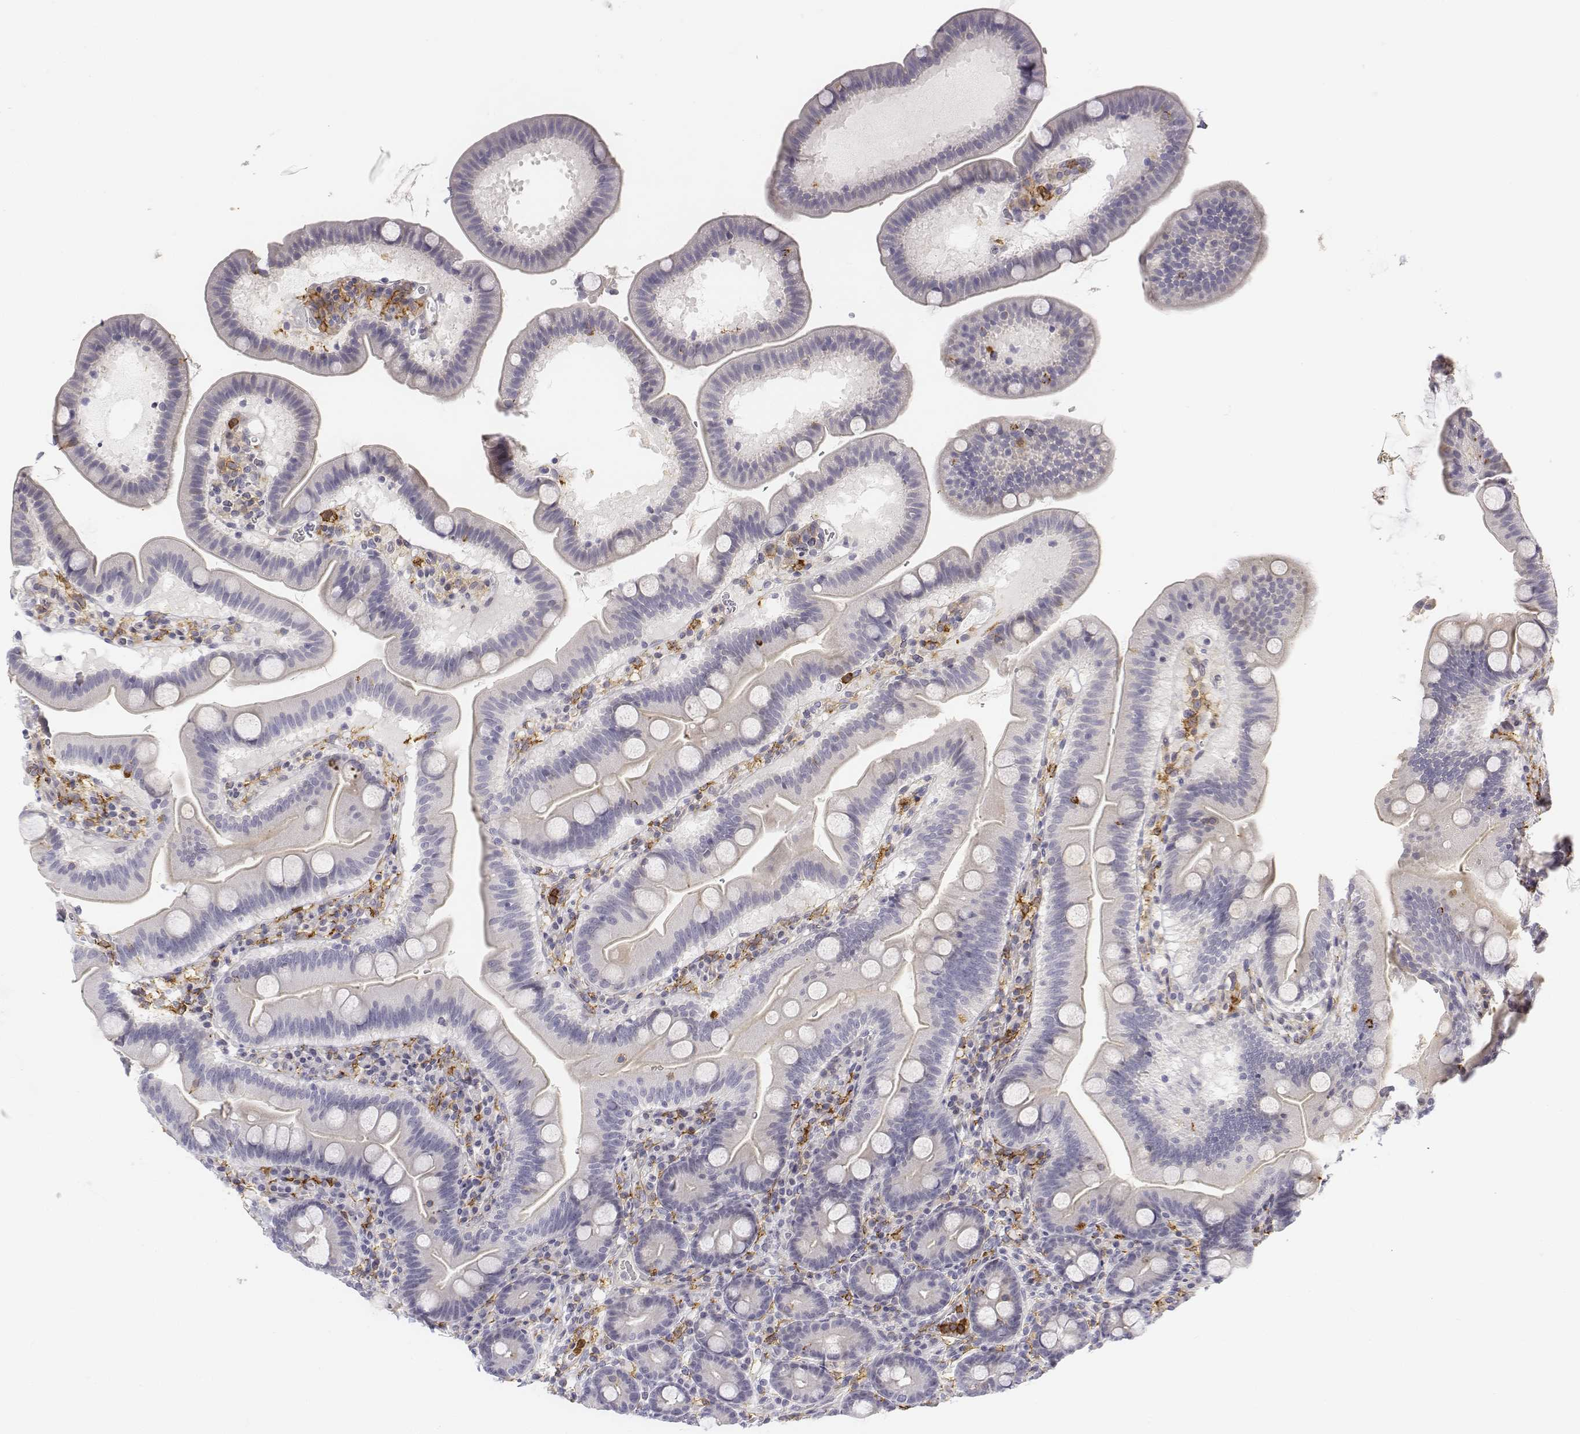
{"staining": {"intensity": "negative", "quantity": "none", "location": "none"}, "tissue": "duodenum", "cell_type": "Glandular cells", "image_type": "normal", "snomed": [{"axis": "morphology", "description": "Normal tissue, NOS"}, {"axis": "topography", "description": "Duodenum"}], "caption": "Immunohistochemistry histopathology image of benign human duodenum stained for a protein (brown), which demonstrates no staining in glandular cells.", "gene": "CD14", "patient": {"sex": "male", "age": 59}}